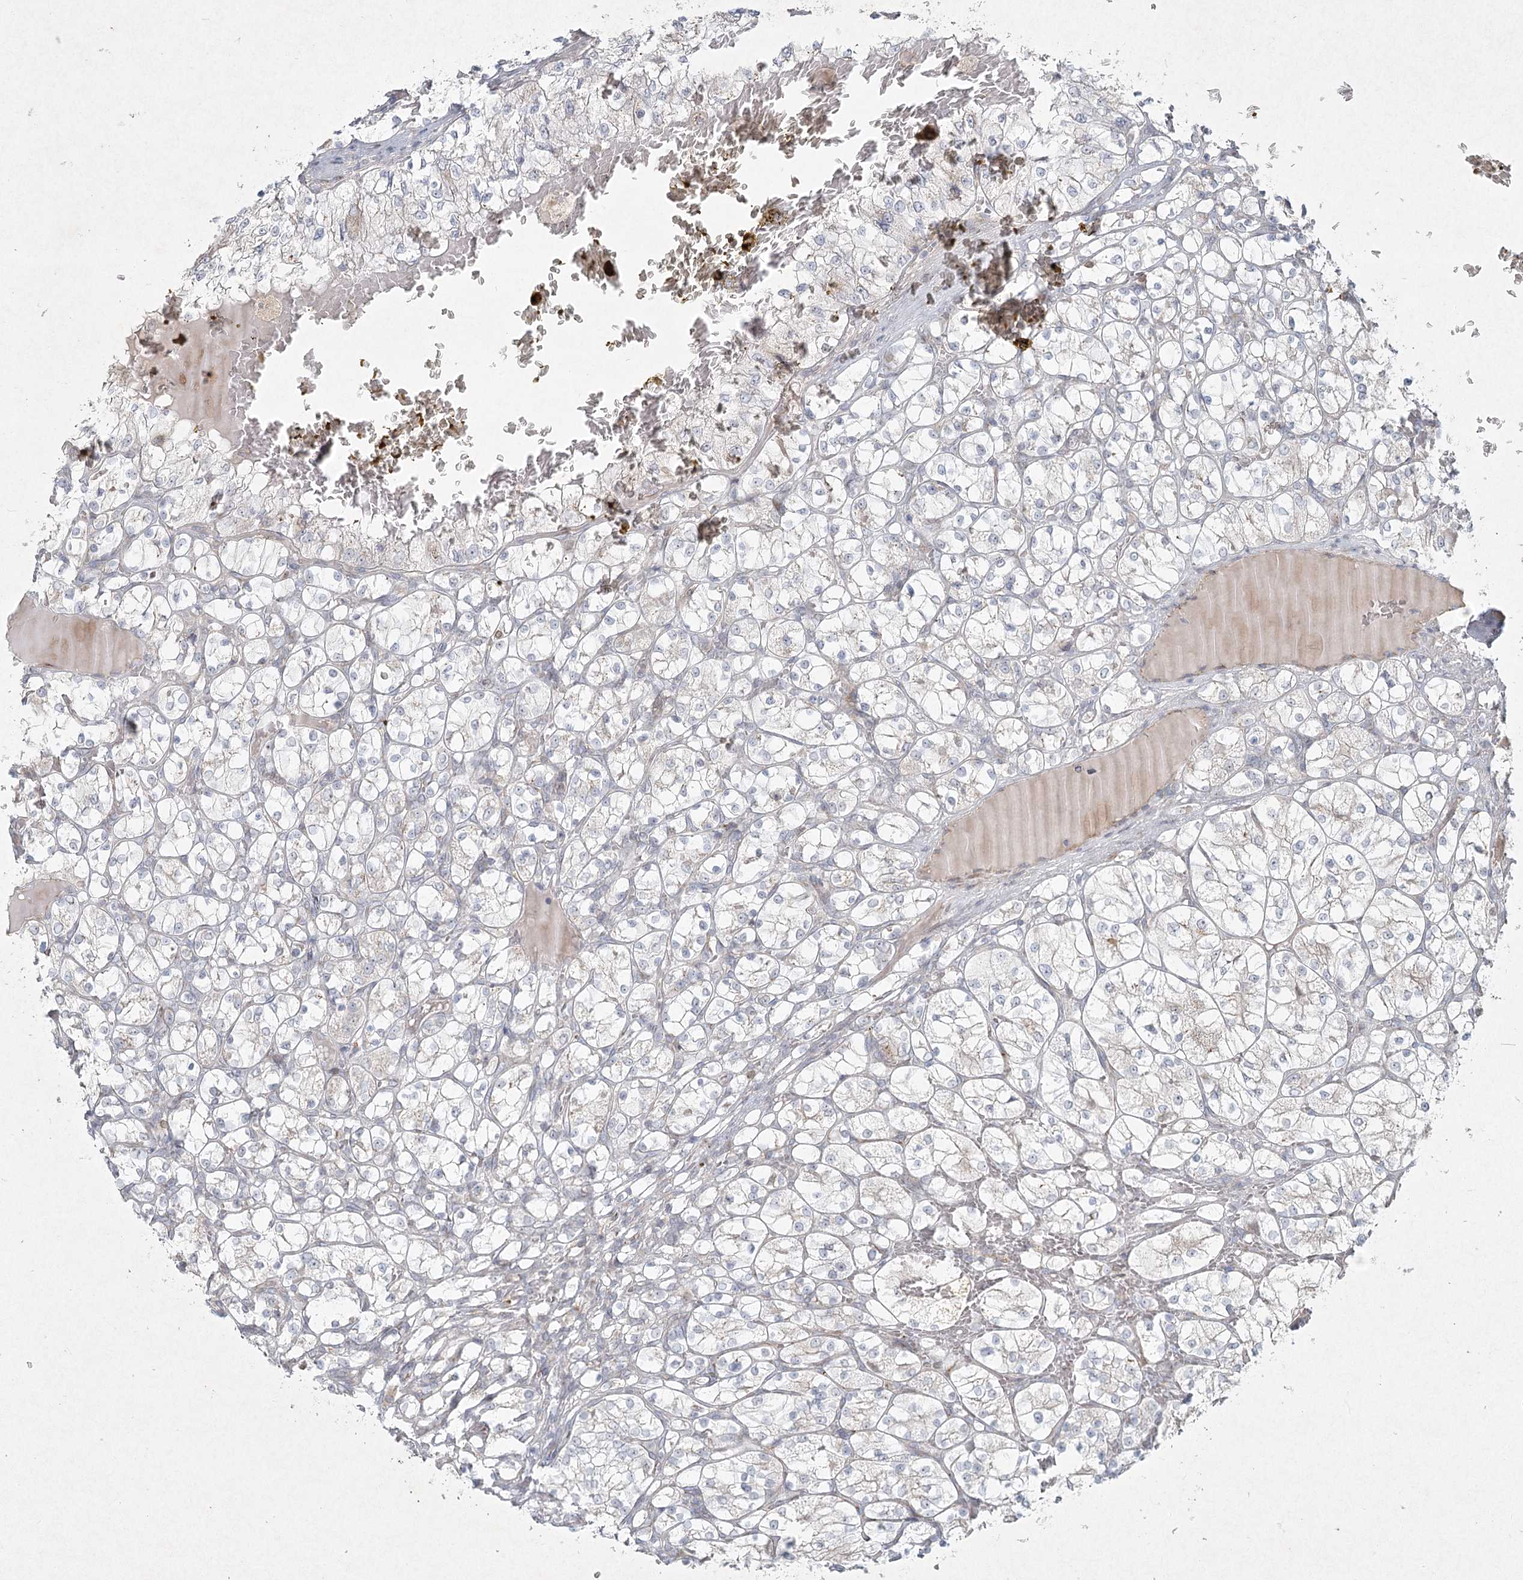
{"staining": {"intensity": "negative", "quantity": "none", "location": "none"}, "tissue": "renal cancer", "cell_type": "Tumor cells", "image_type": "cancer", "snomed": [{"axis": "morphology", "description": "Adenocarcinoma, NOS"}, {"axis": "topography", "description": "Kidney"}], "caption": "Immunohistochemistry (IHC) image of neoplastic tissue: renal cancer (adenocarcinoma) stained with DAB exhibits no significant protein expression in tumor cells.", "gene": "LRP2BP", "patient": {"sex": "female", "age": 69}}